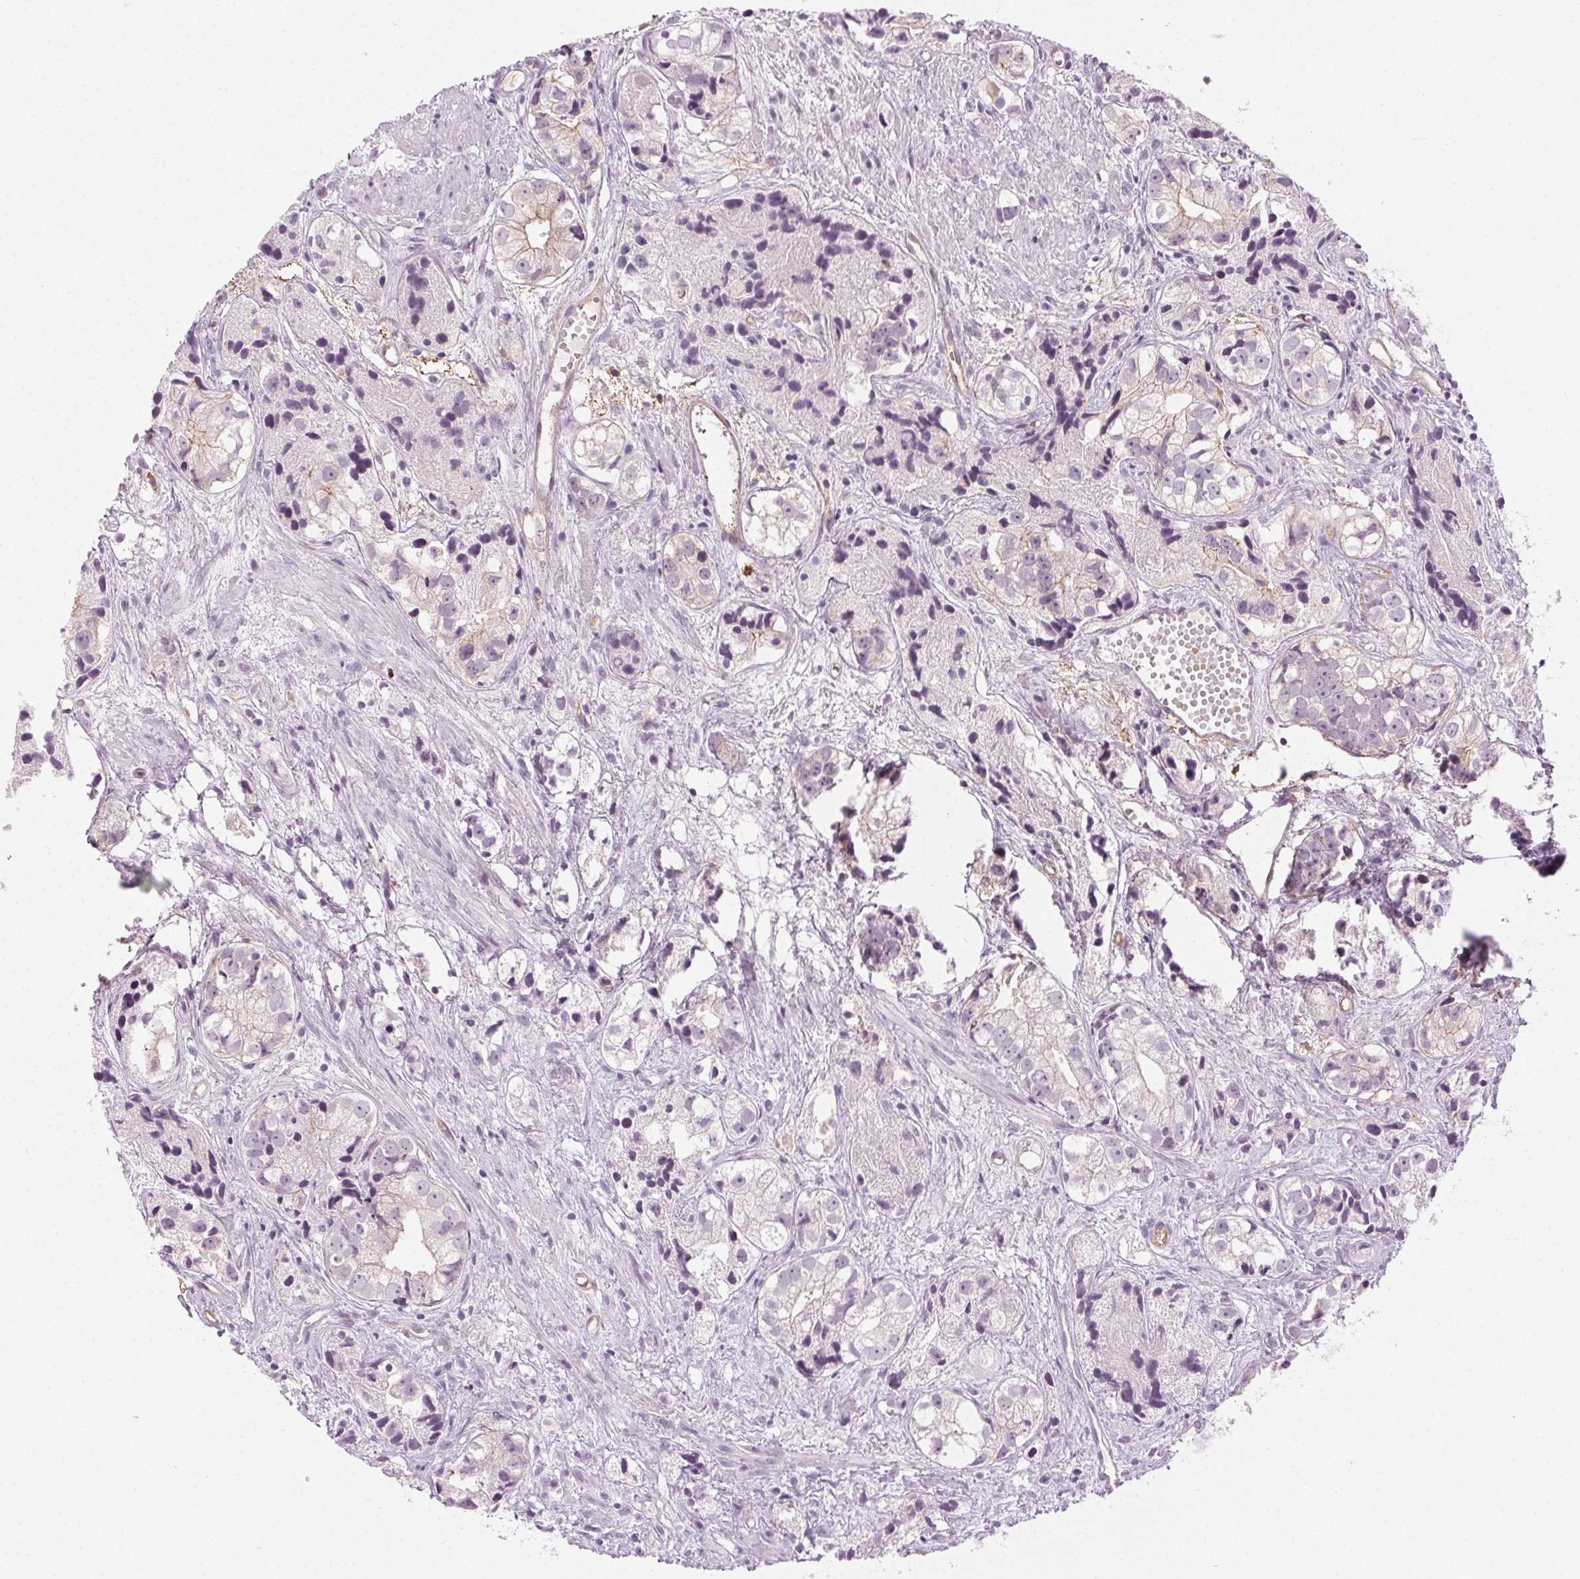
{"staining": {"intensity": "weak", "quantity": "<25%", "location": "cytoplasmic/membranous"}, "tissue": "prostate cancer", "cell_type": "Tumor cells", "image_type": "cancer", "snomed": [{"axis": "morphology", "description": "Adenocarcinoma, High grade"}, {"axis": "topography", "description": "Prostate"}], "caption": "IHC of human prostate cancer exhibits no expression in tumor cells.", "gene": "AIF1L", "patient": {"sex": "male", "age": 68}}